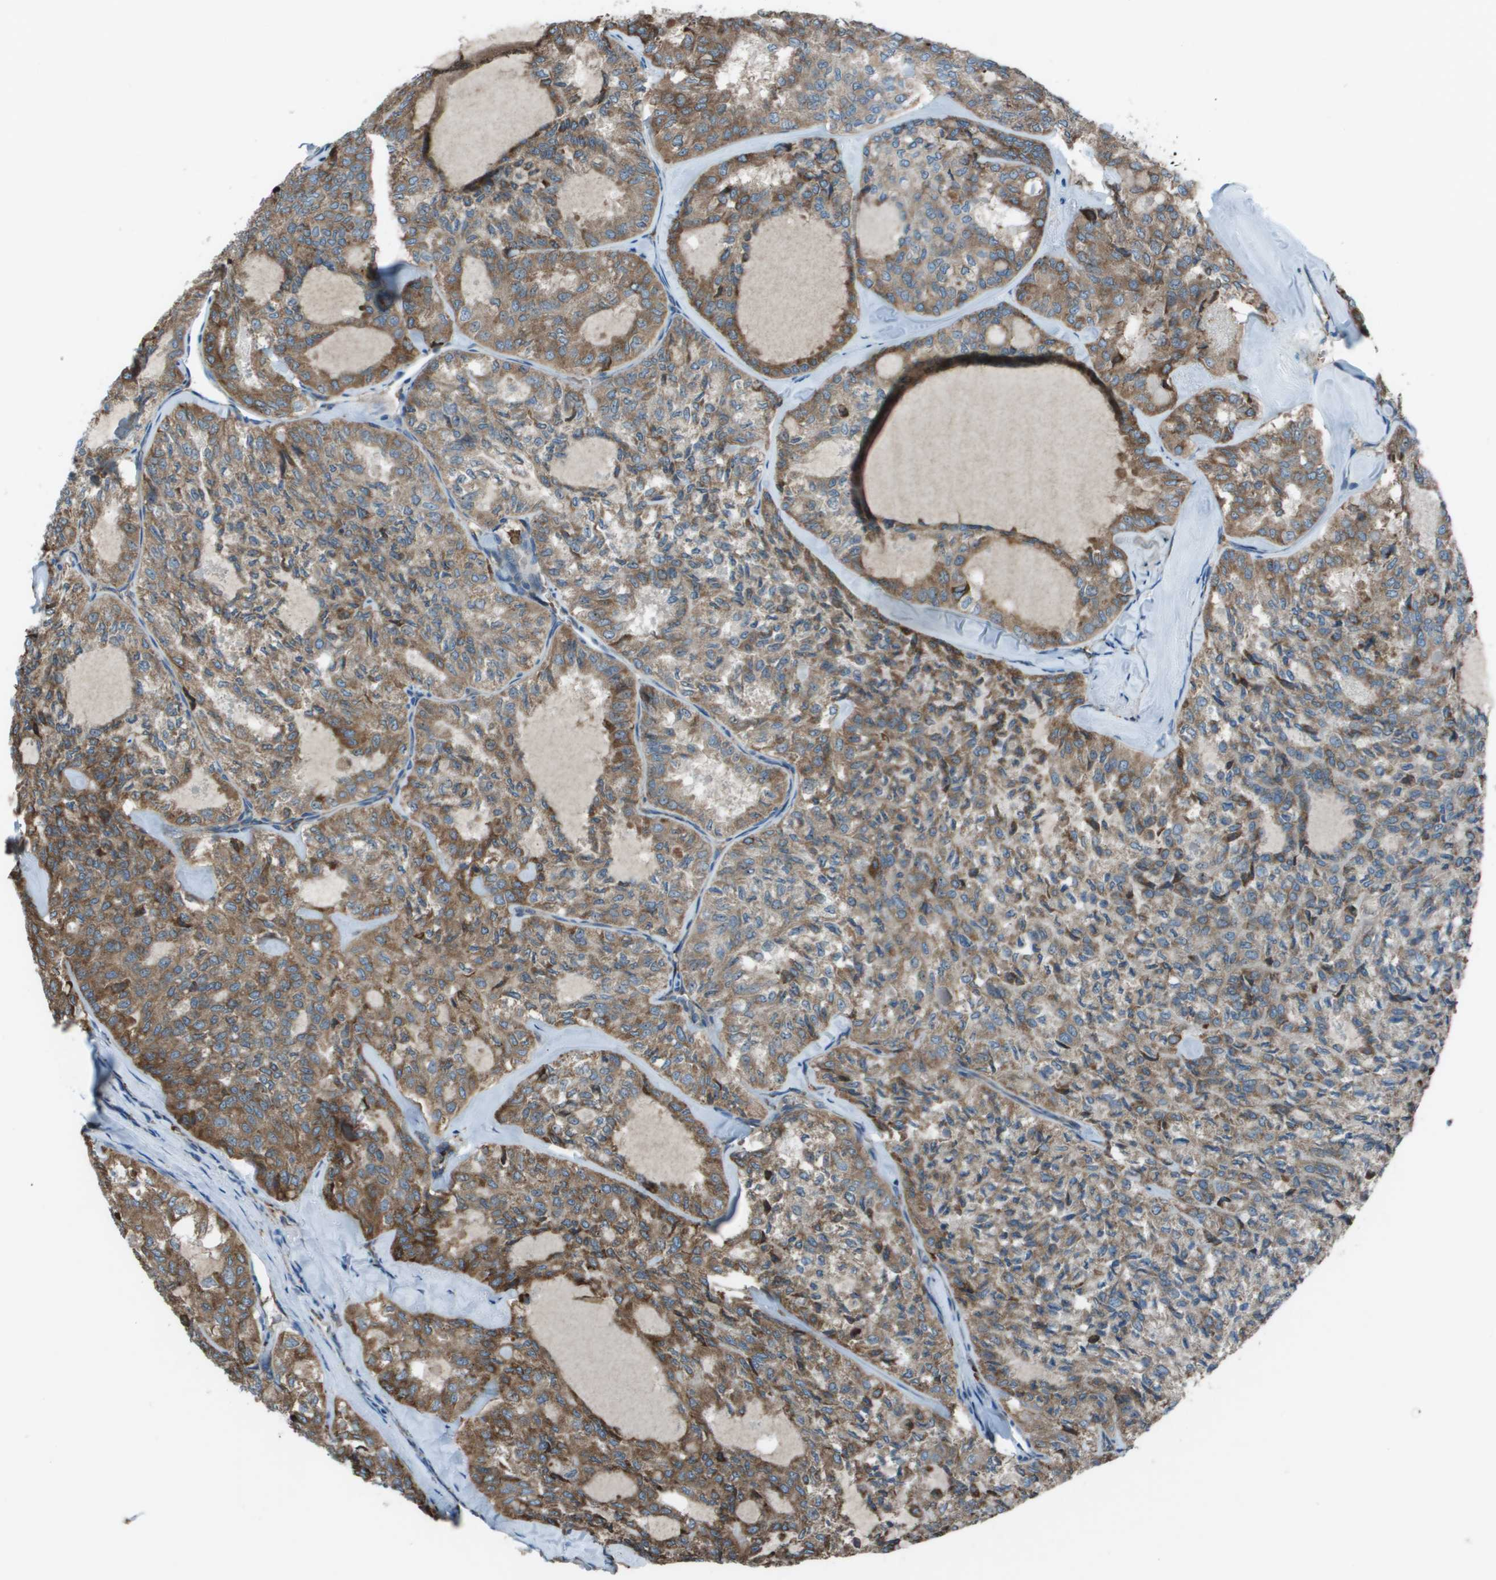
{"staining": {"intensity": "moderate", "quantity": ">75%", "location": "cytoplasmic/membranous"}, "tissue": "thyroid cancer", "cell_type": "Tumor cells", "image_type": "cancer", "snomed": [{"axis": "morphology", "description": "Follicular adenoma carcinoma, NOS"}, {"axis": "topography", "description": "Thyroid gland"}], "caption": "Thyroid cancer stained with a brown dye shows moderate cytoplasmic/membranous positive staining in about >75% of tumor cells.", "gene": "UTS2", "patient": {"sex": "male", "age": 75}}